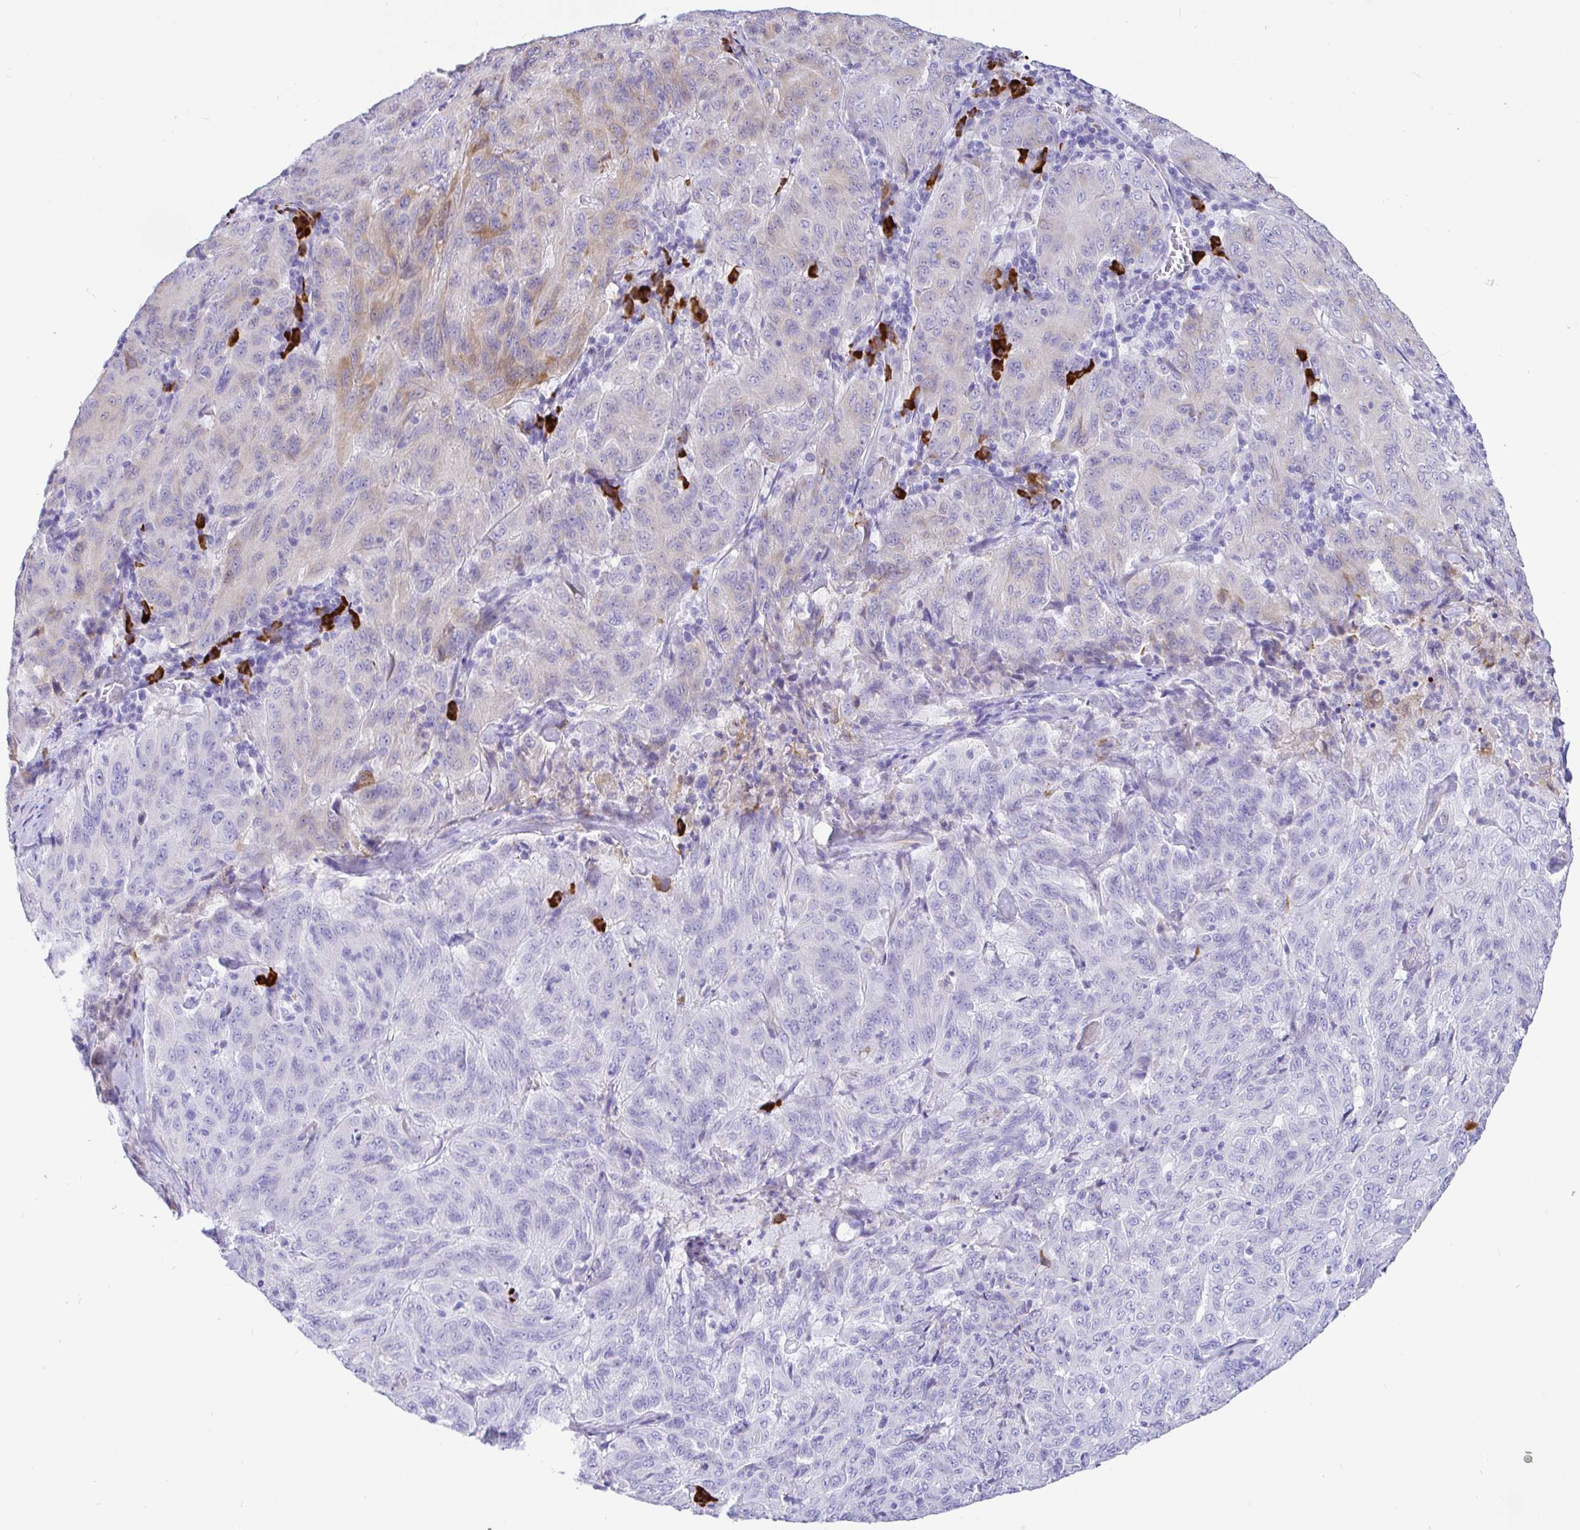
{"staining": {"intensity": "weak", "quantity": "<25%", "location": "cytoplasmic/membranous"}, "tissue": "pancreatic cancer", "cell_type": "Tumor cells", "image_type": "cancer", "snomed": [{"axis": "morphology", "description": "Adenocarcinoma, NOS"}, {"axis": "topography", "description": "Pancreas"}], "caption": "Tumor cells show no significant expression in pancreatic cancer.", "gene": "CCDC62", "patient": {"sex": "male", "age": 63}}